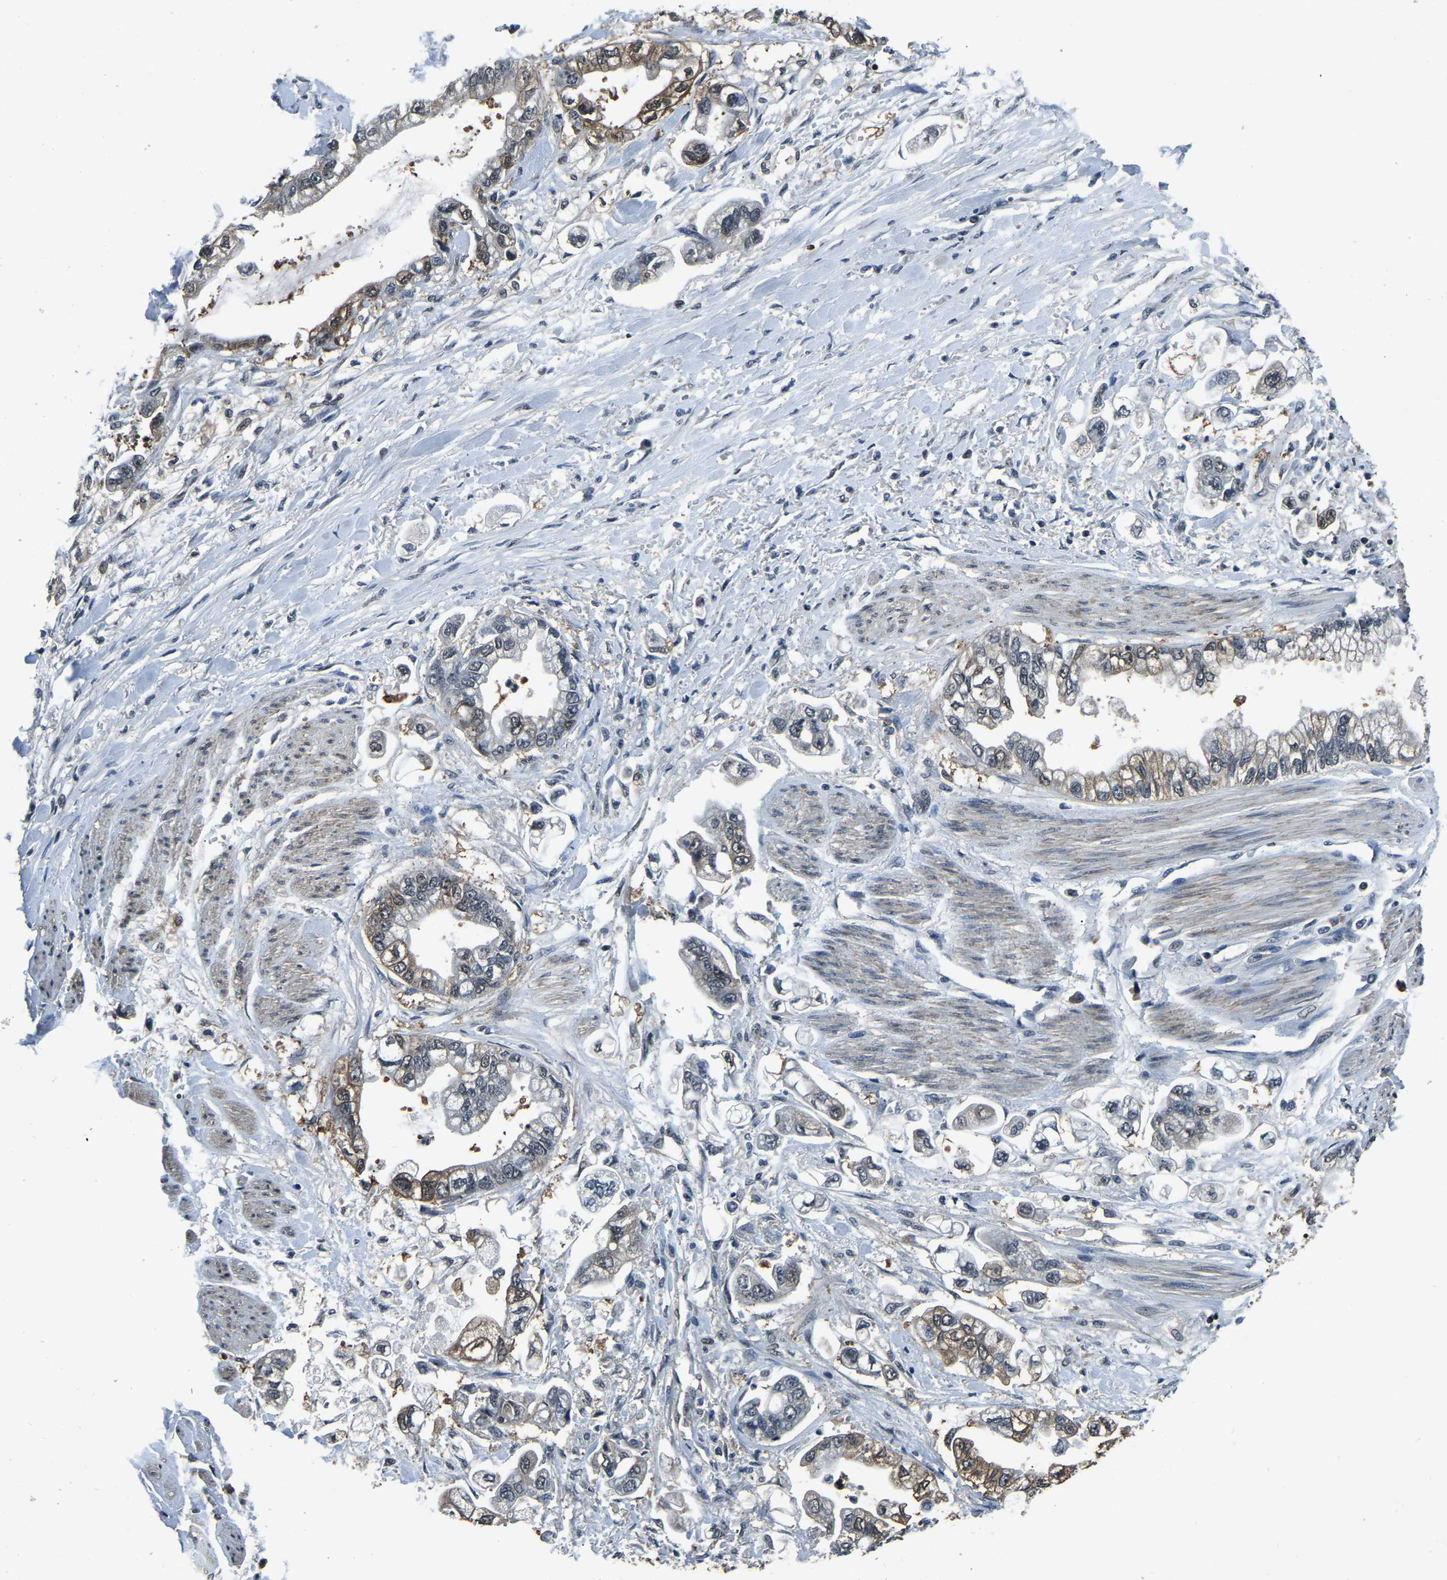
{"staining": {"intensity": "moderate", "quantity": "<25%", "location": "cytoplasmic/membranous"}, "tissue": "stomach cancer", "cell_type": "Tumor cells", "image_type": "cancer", "snomed": [{"axis": "morphology", "description": "Normal tissue, NOS"}, {"axis": "morphology", "description": "Adenocarcinoma, NOS"}, {"axis": "topography", "description": "Stomach"}], "caption": "Immunohistochemical staining of stomach cancer (adenocarcinoma) exhibits moderate cytoplasmic/membranous protein positivity in about <25% of tumor cells. The staining was performed using DAB (3,3'-diaminobenzidine), with brown indicating positive protein expression. Nuclei are stained blue with hematoxylin.", "gene": "ANKIB1", "patient": {"sex": "male", "age": 62}}